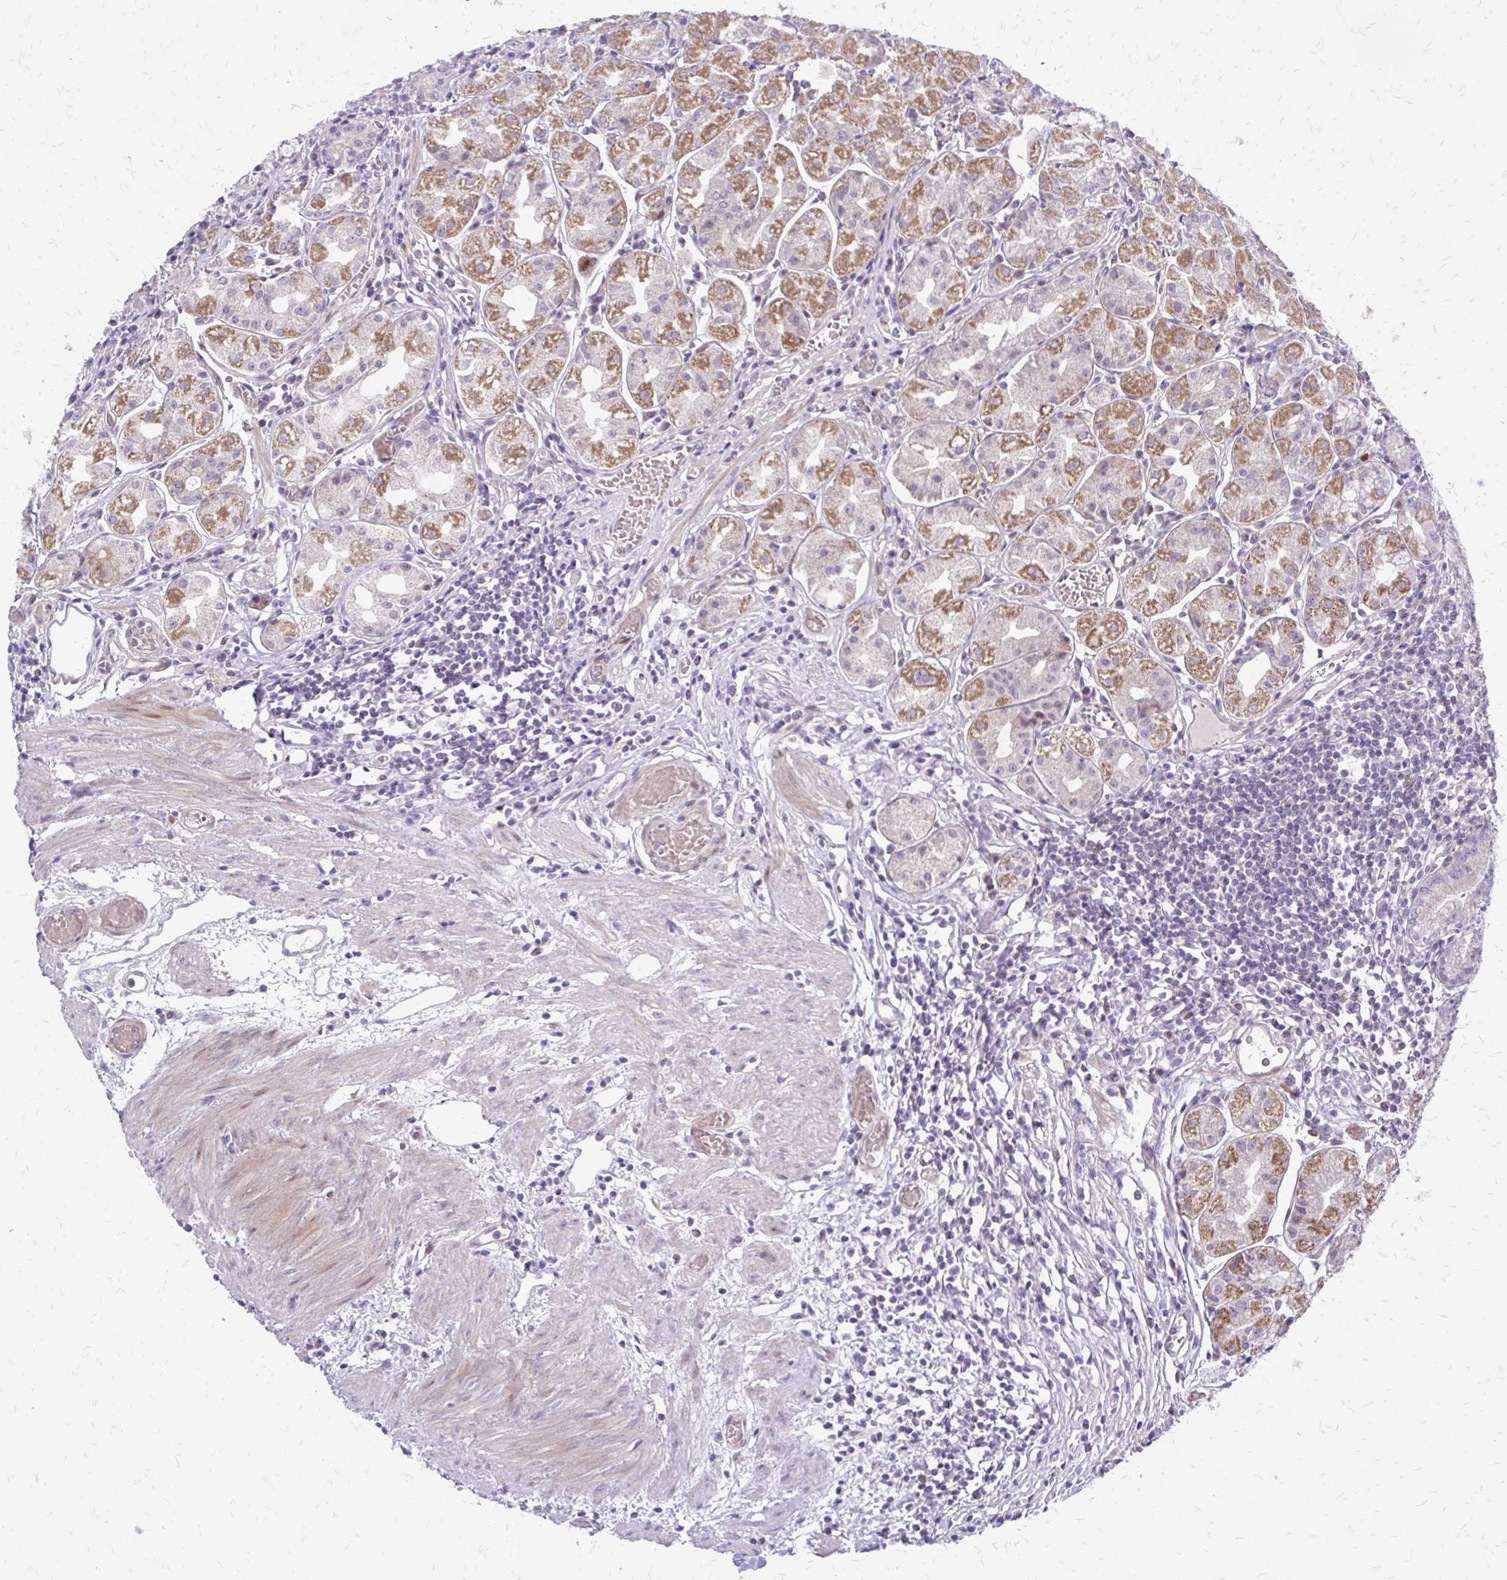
{"staining": {"intensity": "moderate", "quantity": "25%-75%", "location": "cytoplasmic/membranous"}, "tissue": "stomach", "cell_type": "Glandular cells", "image_type": "normal", "snomed": [{"axis": "morphology", "description": "Normal tissue, NOS"}, {"axis": "topography", "description": "Stomach"}], "caption": "DAB immunohistochemical staining of benign stomach displays moderate cytoplasmic/membranous protein positivity in about 25%-75% of glandular cells.", "gene": "PPDPFL", "patient": {"sex": "male", "age": 55}}